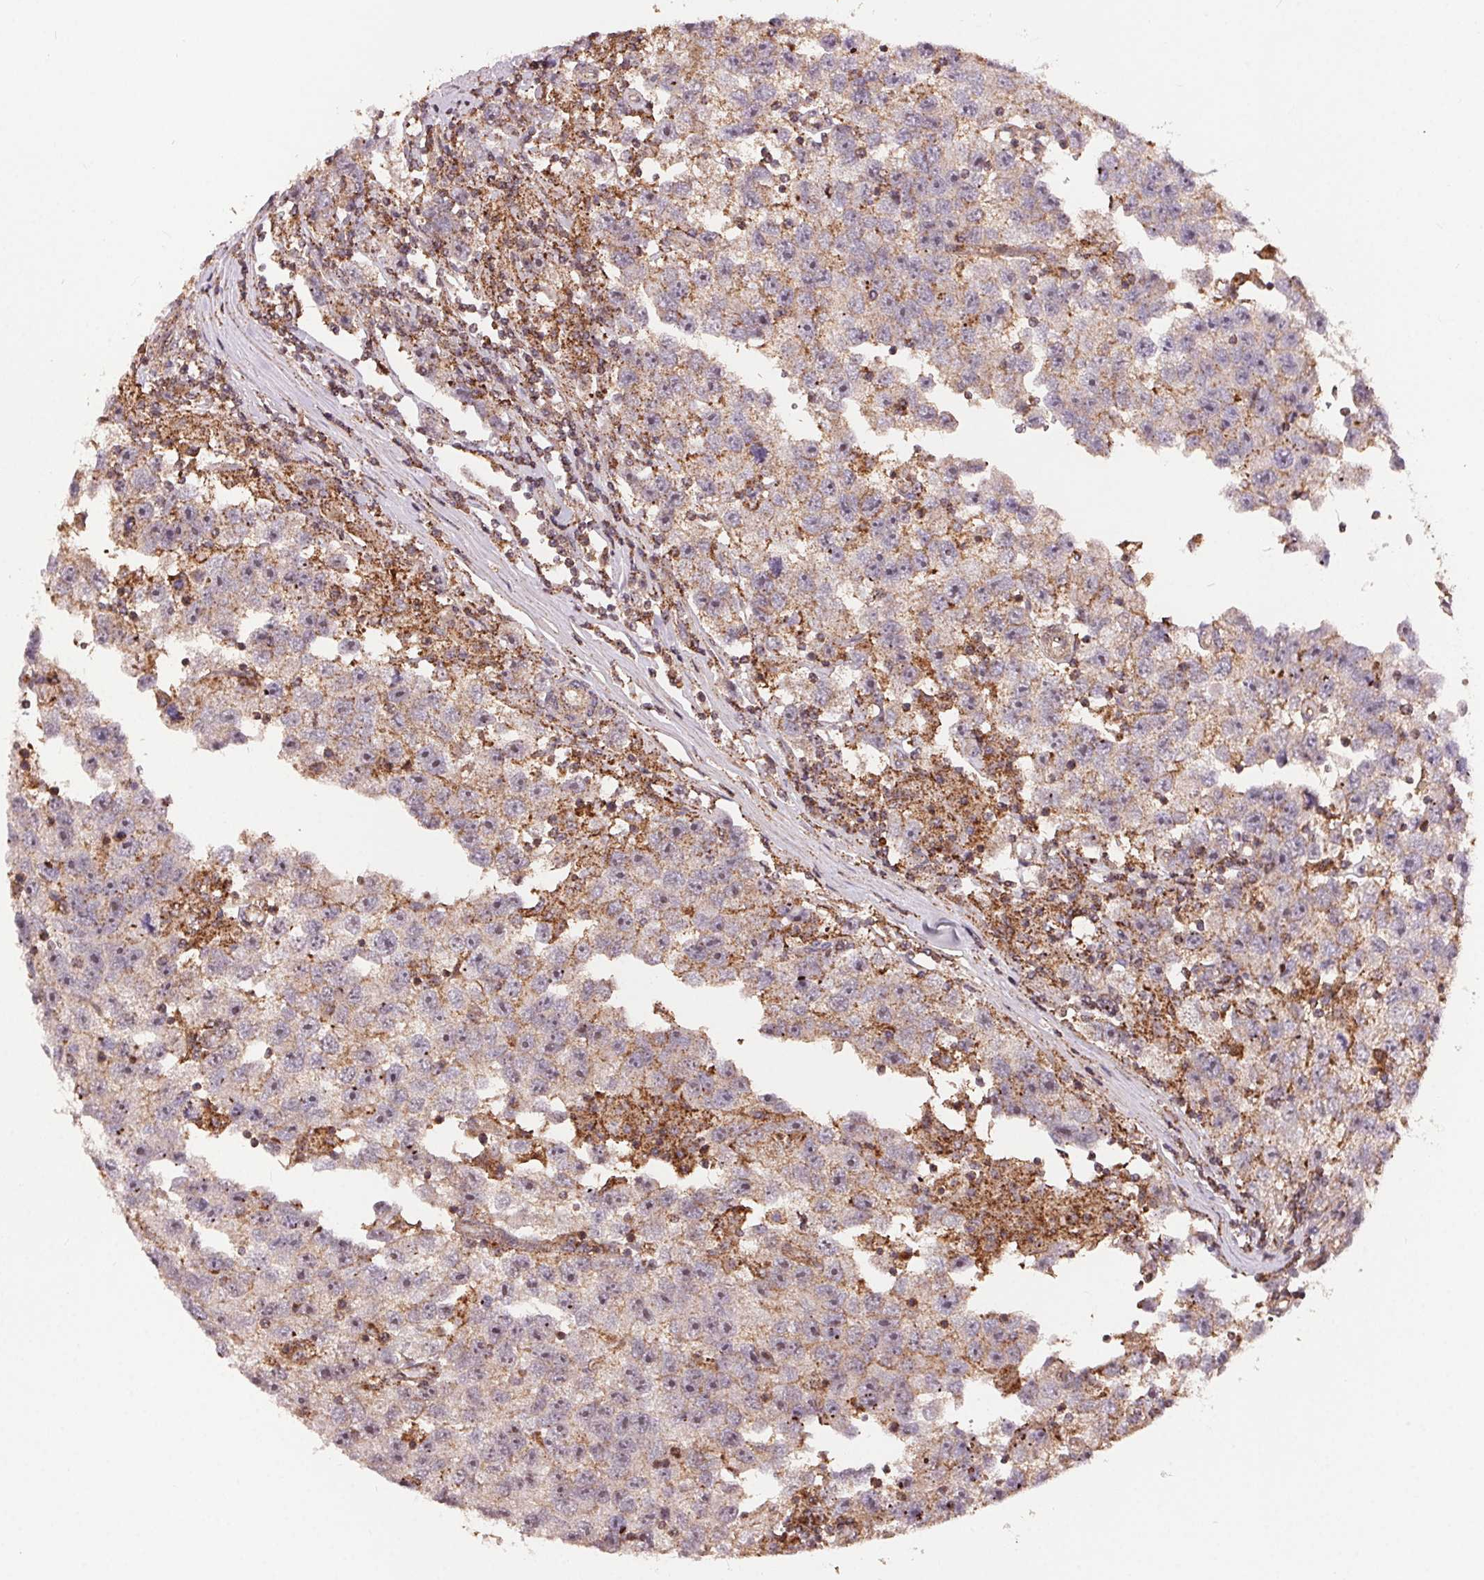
{"staining": {"intensity": "negative", "quantity": "none", "location": "none"}, "tissue": "testis cancer", "cell_type": "Tumor cells", "image_type": "cancer", "snomed": [{"axis": "morphology", "description": "Seminoma, NOS"}, {"axis": "topography", "description": "Testis"}], "caption": "Testis seminoma was stained to show a protein in brown. There is no significant positivity in tumor cells.", "gene": "CHMP4B", "patient": {"sex": "male", "age": 26}}